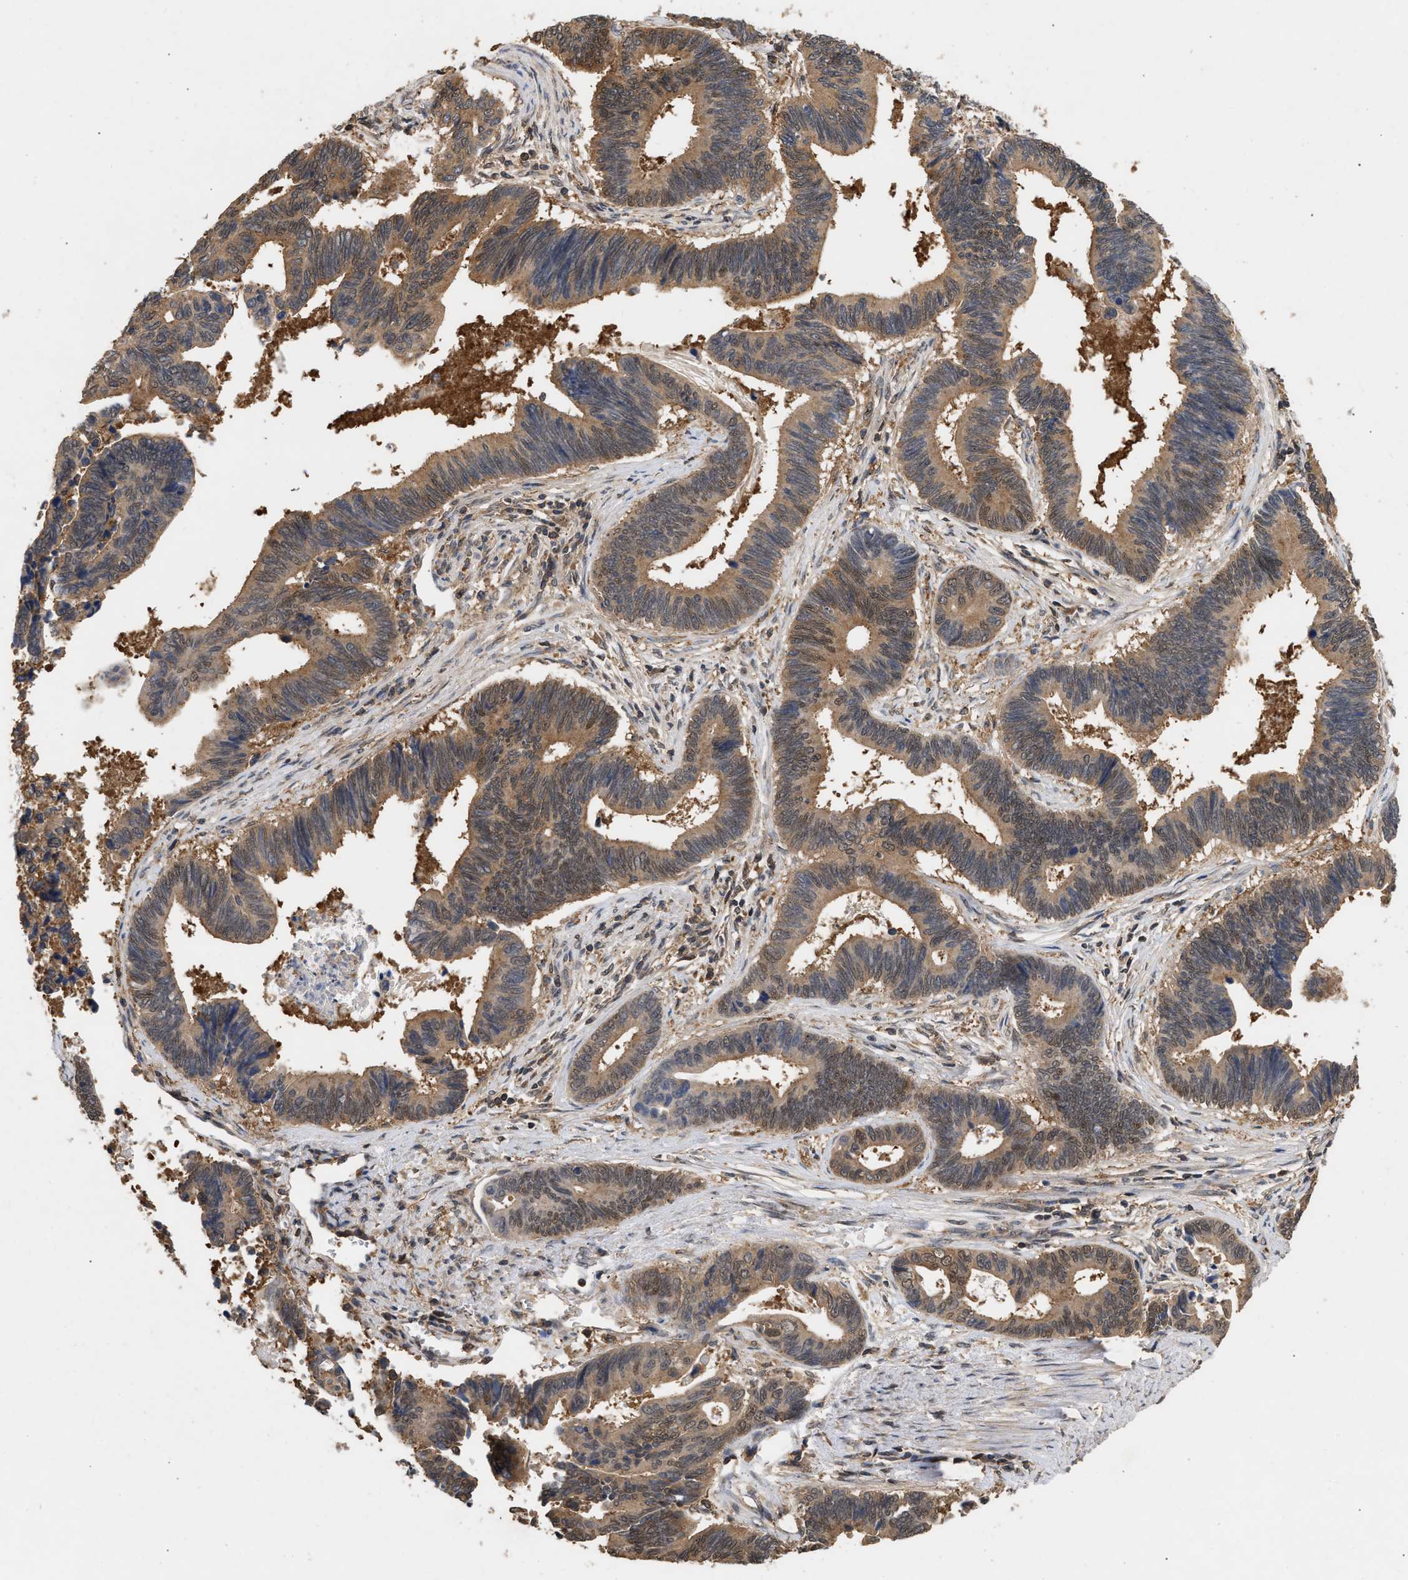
{"staining": {"intensity": "moderate", "quantity": ">75%", "location": "cytoplasmic/membranous,nuclear"}, "tissue": "pancreatic cancer", "cell_type": "Tumor cells", "image_type": "cancer", "snomed": [{"axis": "morphology", "description": "Adenocarcinoma, NOS"}, {"axis": "topography", "description": "Pancreas"}], "caption": "Human pancreatic cancer stained with a brown dye shows moderate cytoplasmic/membranous and nuclear positive positivity in approximately >75% of tumor cells.", "gene": "FITM1", "patient": {"sex": "female", "age": 70}}